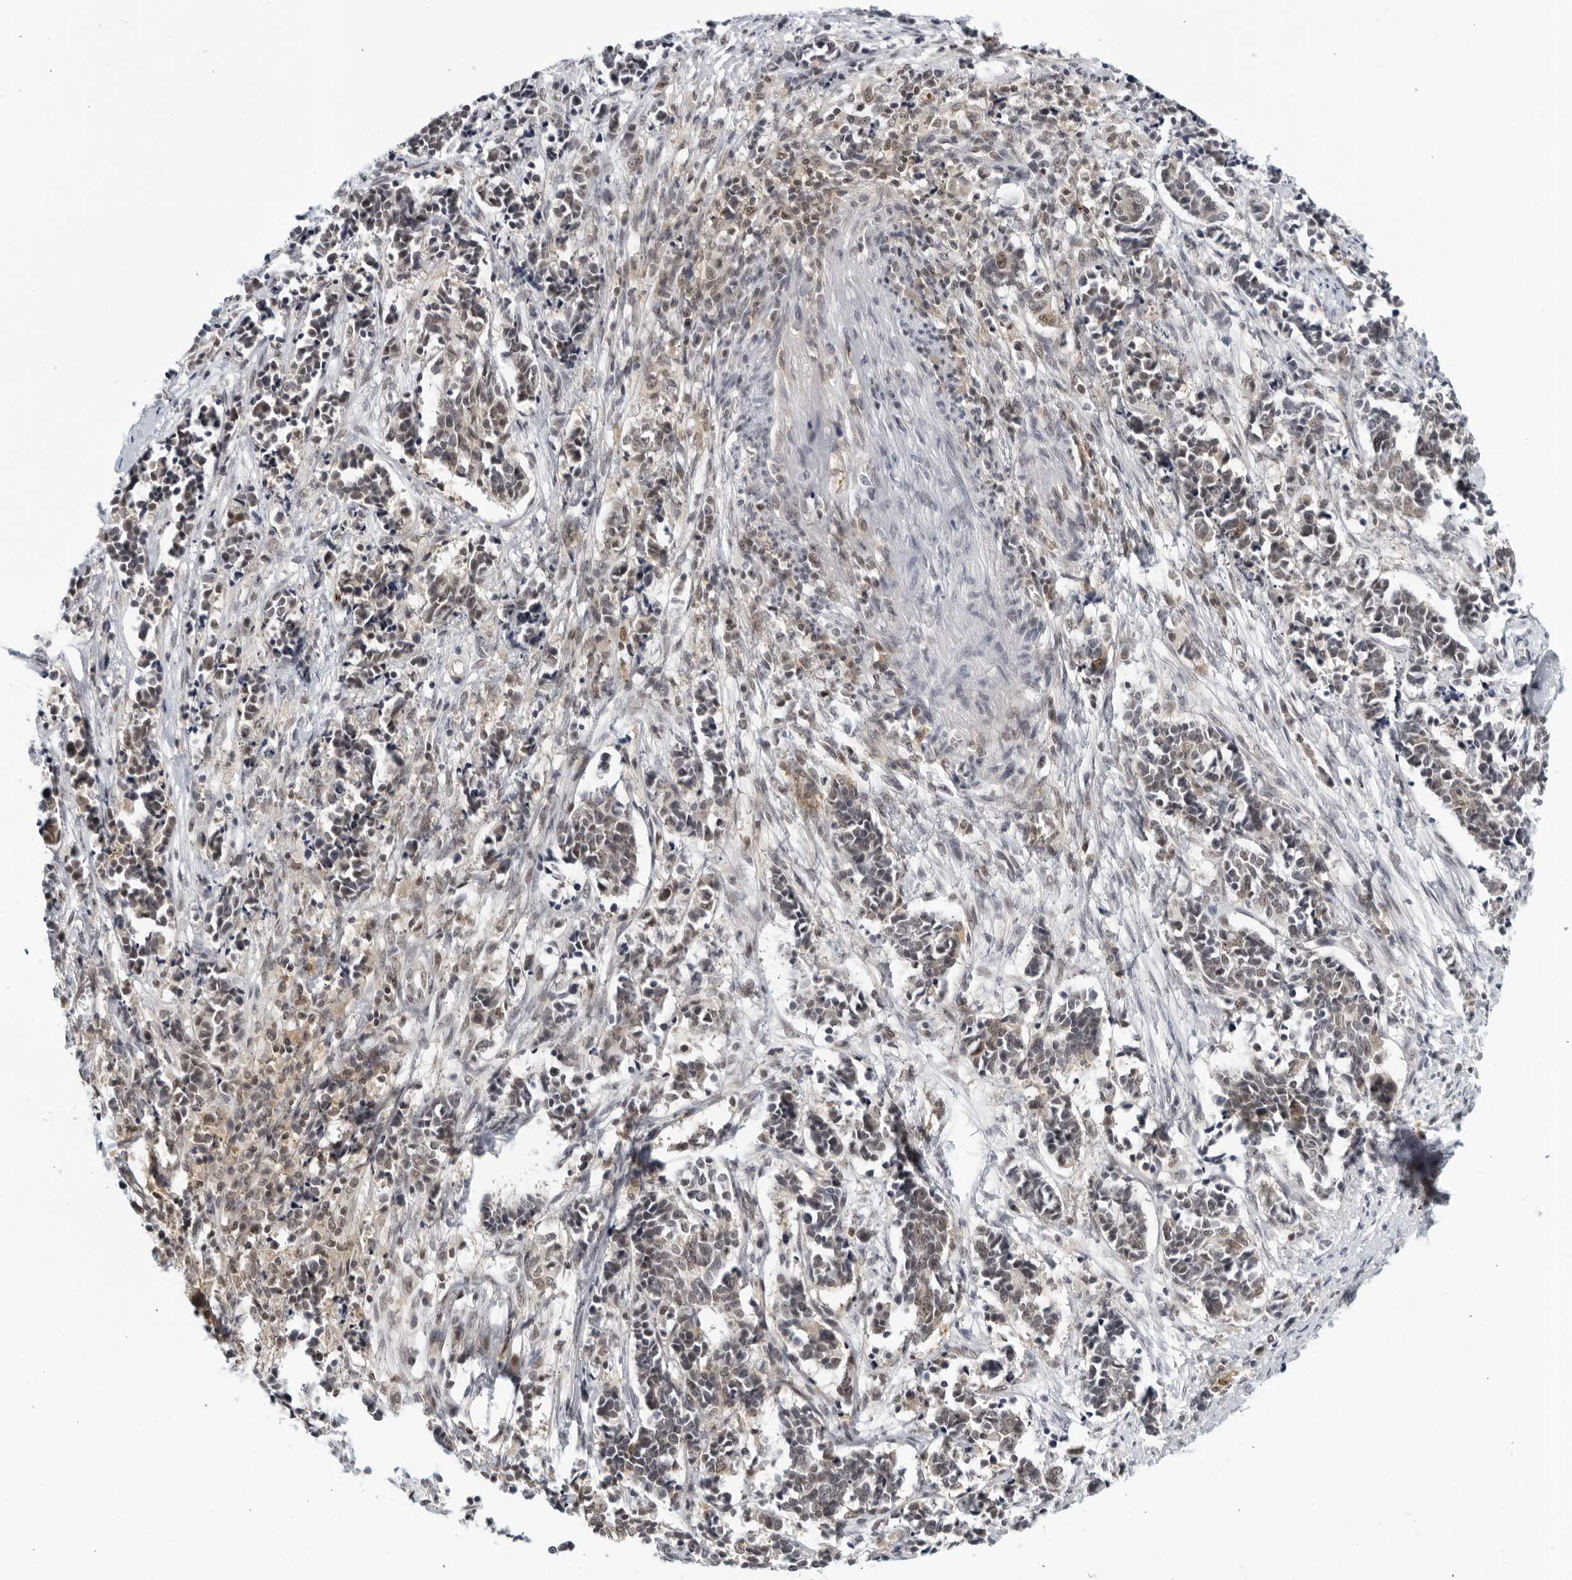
{"staining": {"intensity": "weak", "quantity": "25%-75%", "location": "nuclear"}, "tissue": "cervical cancer", "cell_type": "Tumor cells", "image_type": "cancer", "snomed": [{"axis": "morphology", "description": "Normal tissue, NOS"}, {"axis": "morphology", "description": "Squamous cell carcinoma, NOS"}, {"axis": "topography", "description": "Cervix"}], "caption": "The histopathology image reveals immunohistochemical staining of cervical cancer. There is weak nuclear positivity is seen in approximately 25%-75% of tumor cells.", "gene": "CC2D1B", "patient": {"sex": "female", "age": 35}}